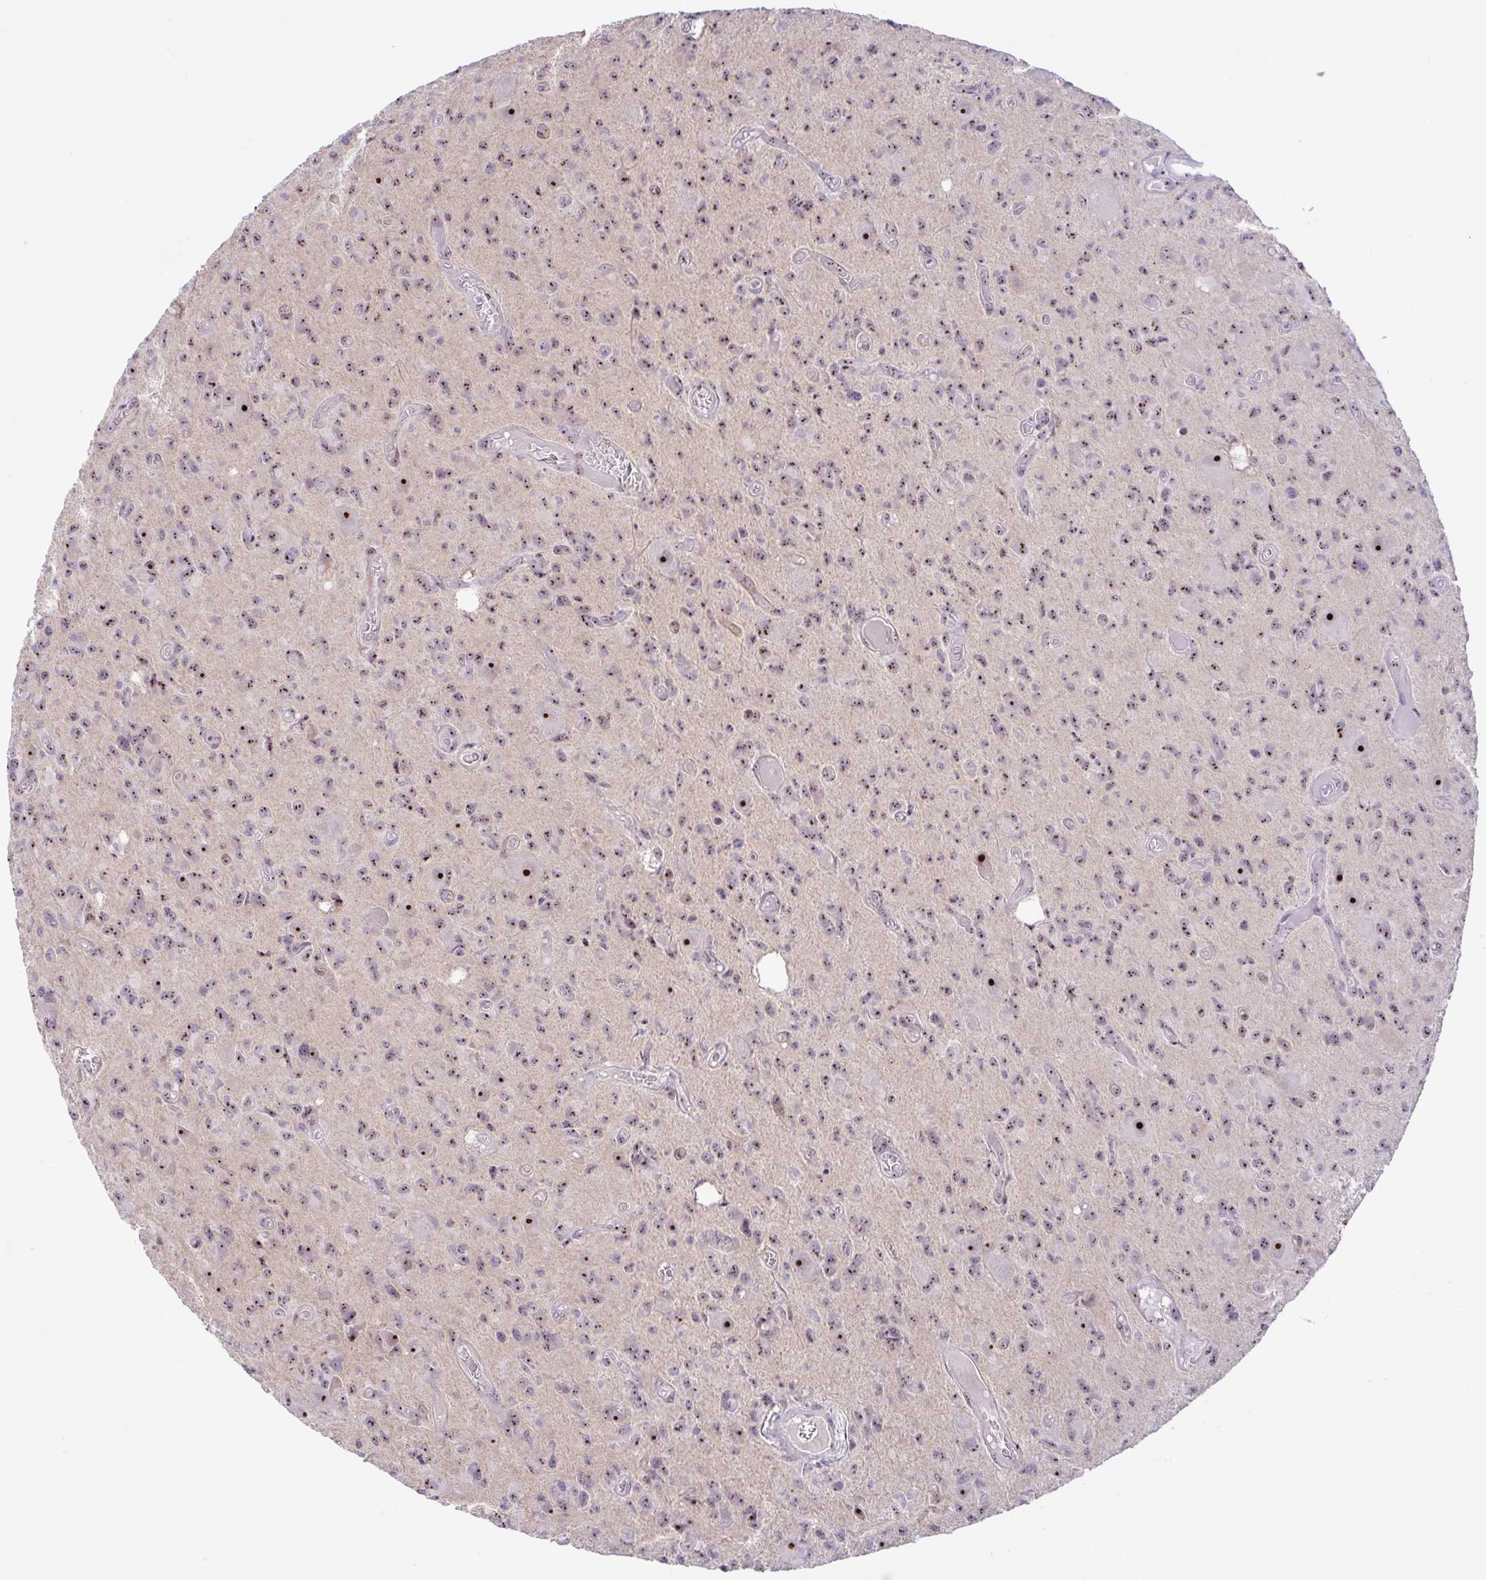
{"staining": {"intensity": "moderate", "quantity": "25%-75%", "location": "nuclear"}, "tissue": "glioma", "cell_type": "Tumor cells", "image_type": "cancer", "snomed": [{"axis": "morphology", "description": "Glioma, malignant, High grade"}, {"axis": "topography", "description": "Brain"}], "caption": "Tumor cells reveal moderate nuclear expression in approximately 25%-75% of cells in glioma. (IHC, brightfield microscopy, high magnification).", "gene": "MXRA8", "patient": {"sex": "male", "age": 76}}